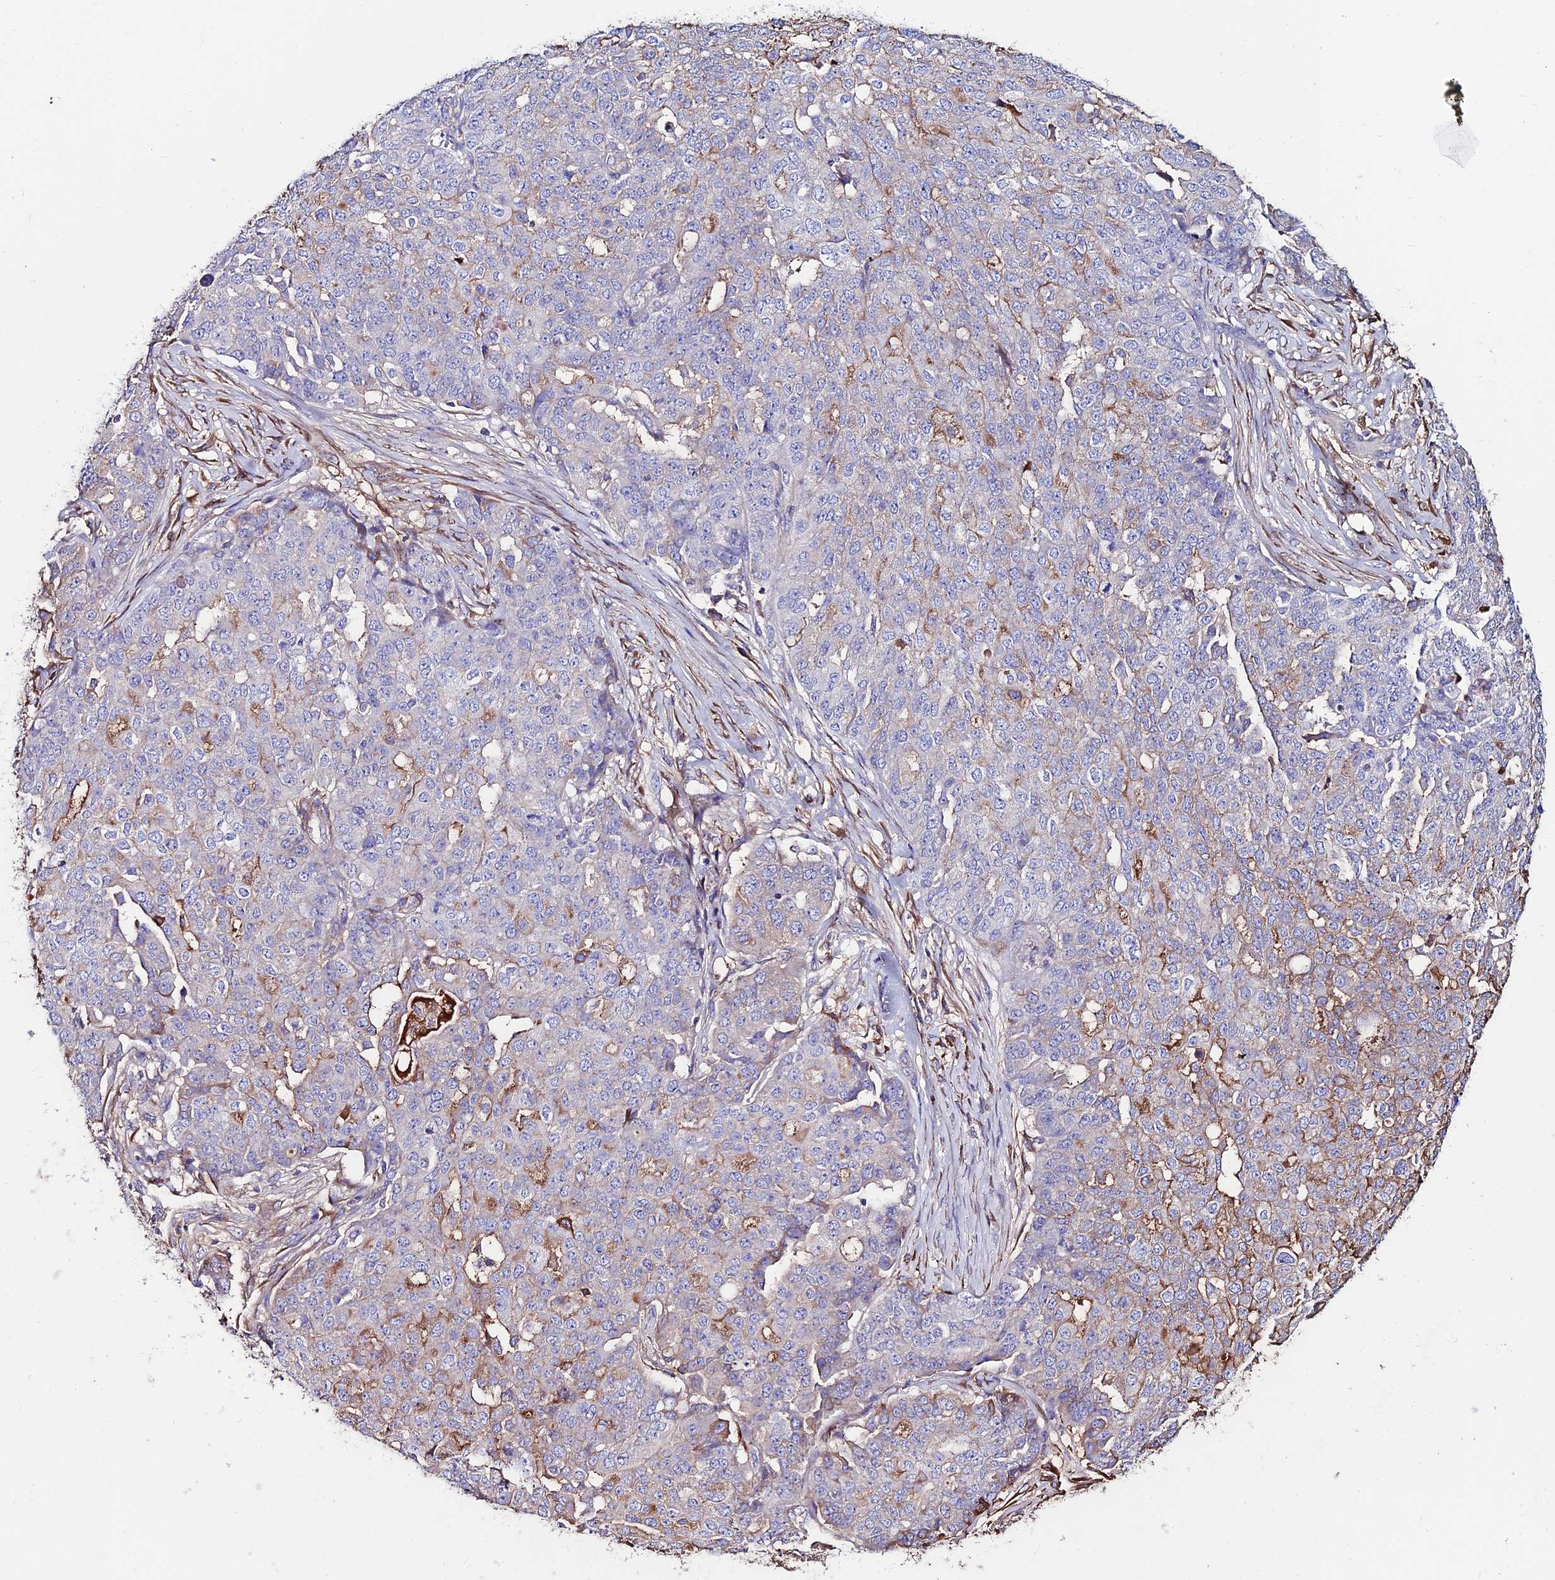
{"staining": {"intensity": "moderate", "quantity": "<25%", "location": "cytoplasmic/membranous"}, "tissue": "ovarian cancer", "cell_type": "Tumor cells", "image_type": "cancer", "snomed": [{"axis": "morphology", "description": "Cystadenocarcinoma, serous, NOS"}, {"axis": "topography", "description": "Soft tissue"}, {"axis": "topography", "description": "Ovary"}], "caption": "Ovarian serous cystadenocarcinoma stained with a brown dye demonstrates moderate cytoplasmic/membranous positive expression in about <25% of tumor cells.", "gene": "SLC25A16", "patient": {"sex": "female", "age": 57}}